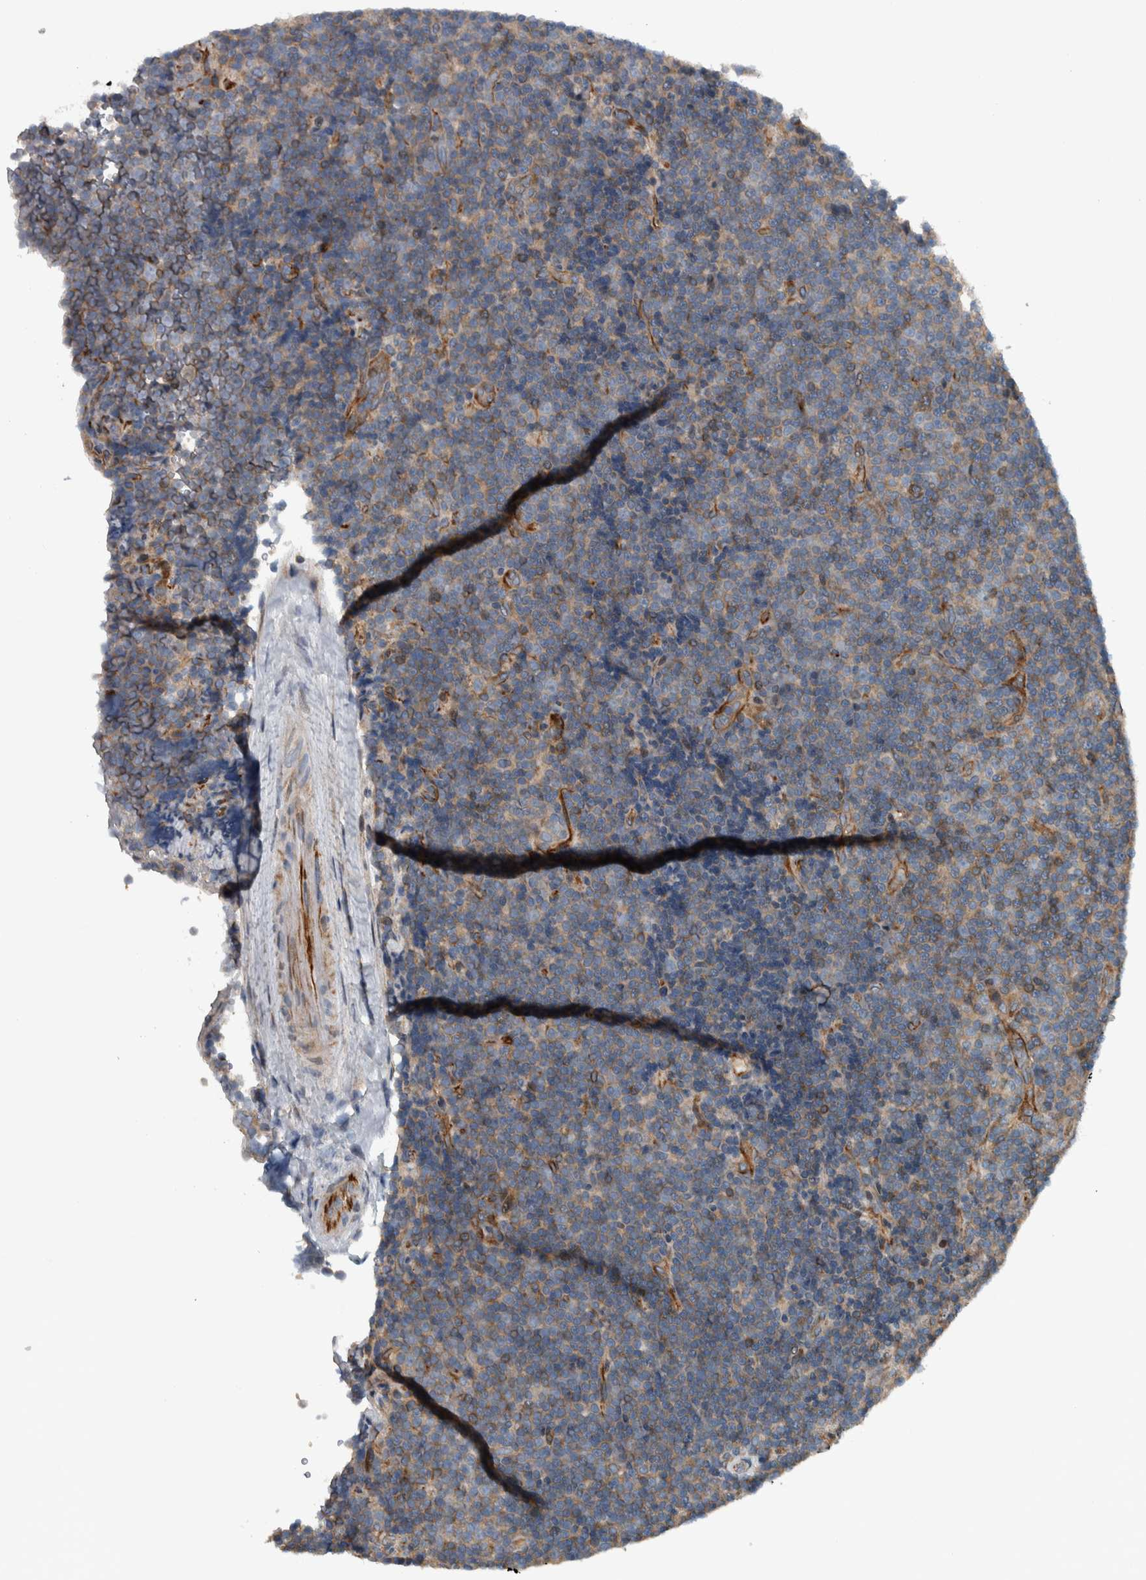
{"staining": {"intensity": "weak", "quantity": "25%-75%", "location": "cytoplasmic/membranous"}, "tissue": "lymphoma", "cell_type": "Tumor cells", "image_type": "cancer", "snomed": [{"axis": "morphology", "description": "Malignant lymphoma, non-Hodgkin's type, Low grade"}, {"axis": "topography", "description": "Lymph node"}], "caption": "This micrograph shows malignant lymphoma, non-Hodgkin's type (low-grade) stained with immunohistochemistry to label a protein in brown. The cytoplasmic/membranous of tumor cells show weak positivity for the protein. Nuclei are counter-stained blue.", "gene": "BAIAP2L1", "patient": {"sex": "female", "age": 67}}